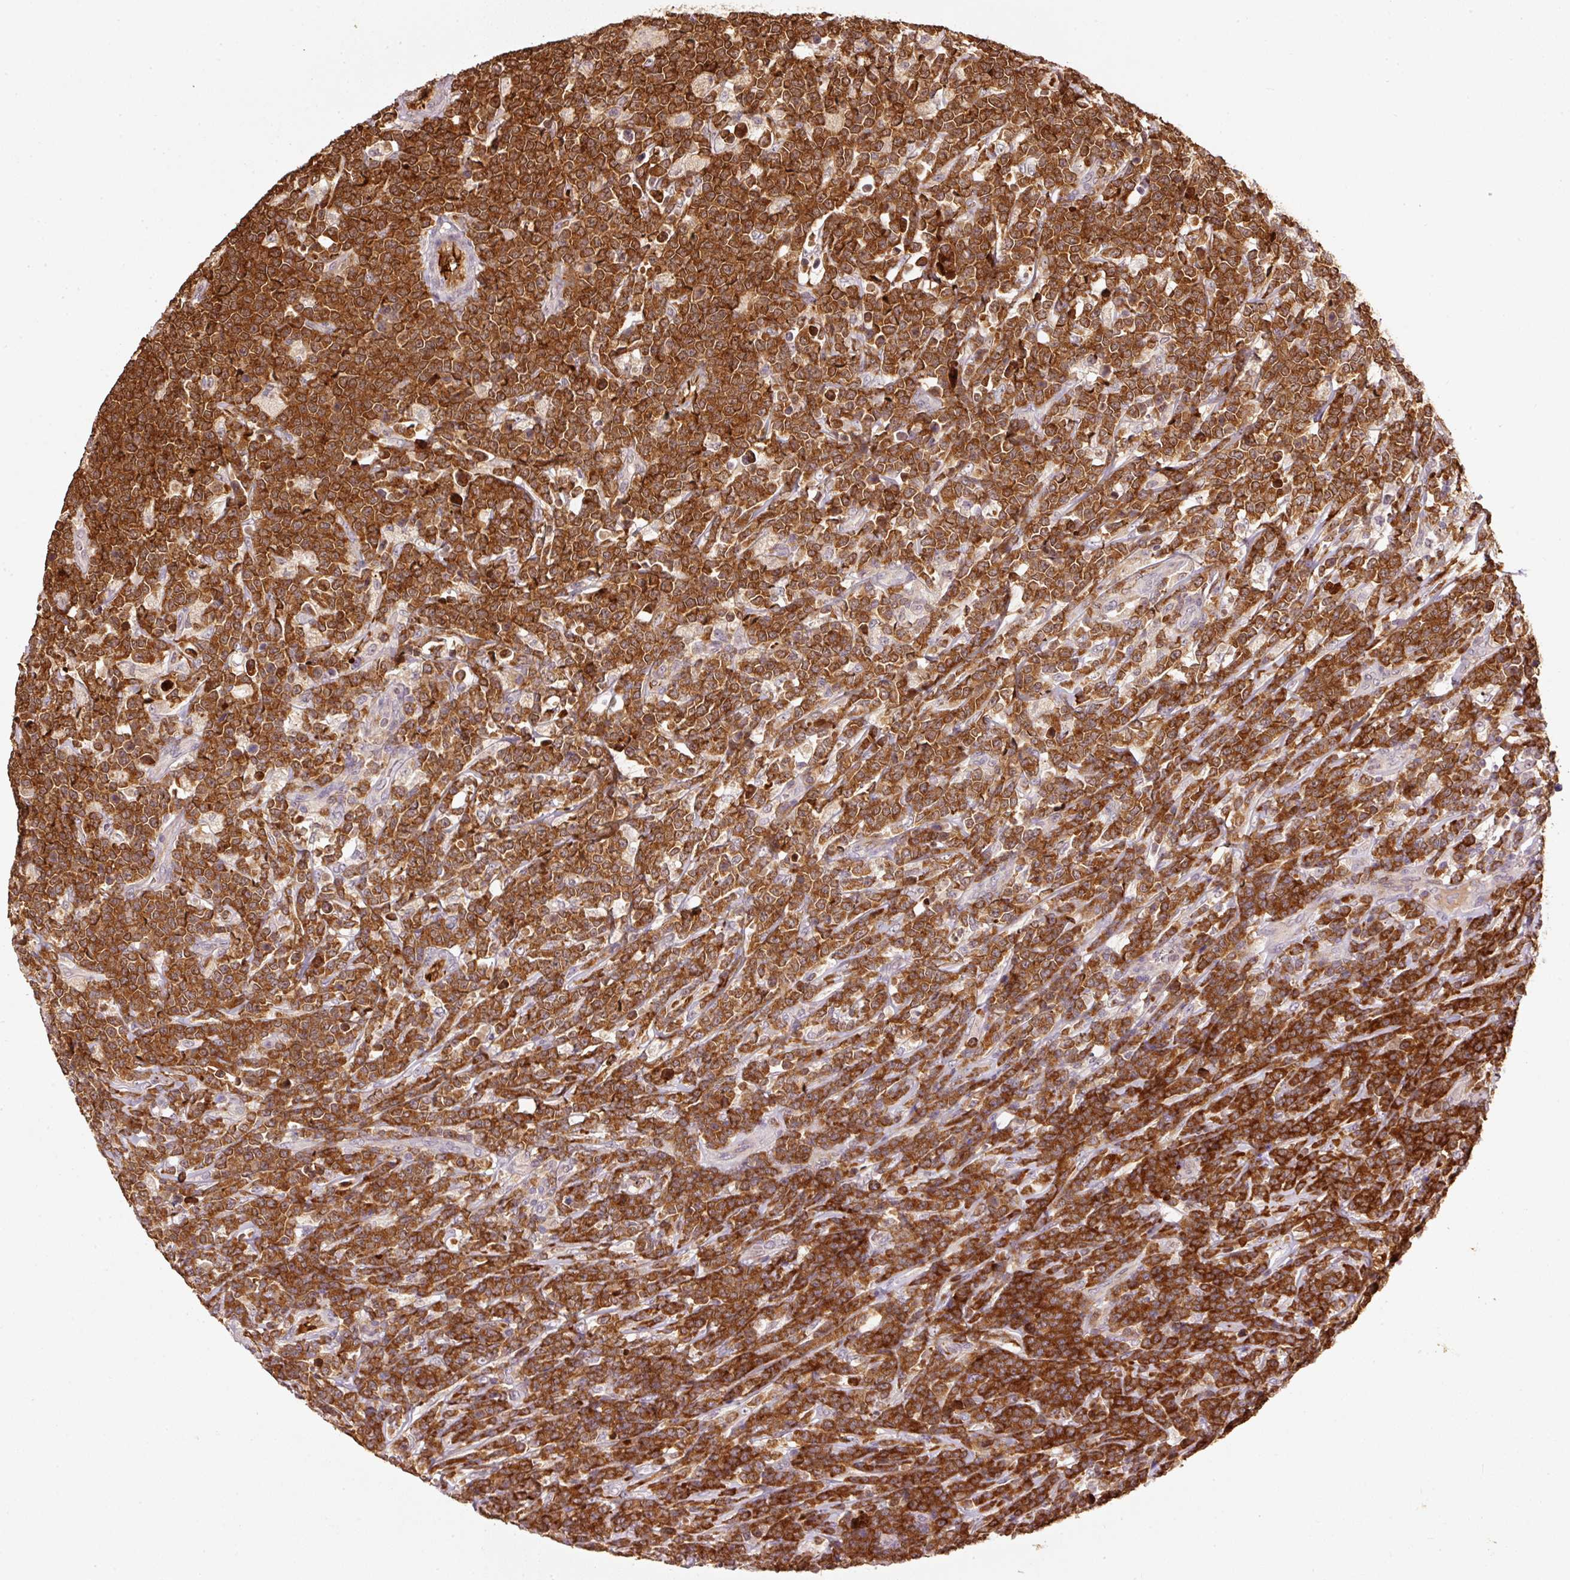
{"staining": {"intensity": "strong", "quantity": ">75%", "location": "cytoplasmic/membranous,nuclear"}, "tissue": "lymphoma", "cell_type": "Tumor cells", "image_type": "cancer", "snomed": [{"axis": "morphology", "description": "Malignant lymphoma, non-Hodgkin's type, High grade"}, {"axis": "topography", "description": "Small intestine"}], "caption": "Protein positivity by immunohistochemistry (IHC) displays strong cytoplasmic/membranous and nuclear staining in approximately >75% of tumor cells in malignant lymphoma, non-Hodgkin's type (high-grade).", "gene": "HERC2", "patient": {"sex": "male", "age": 8}}